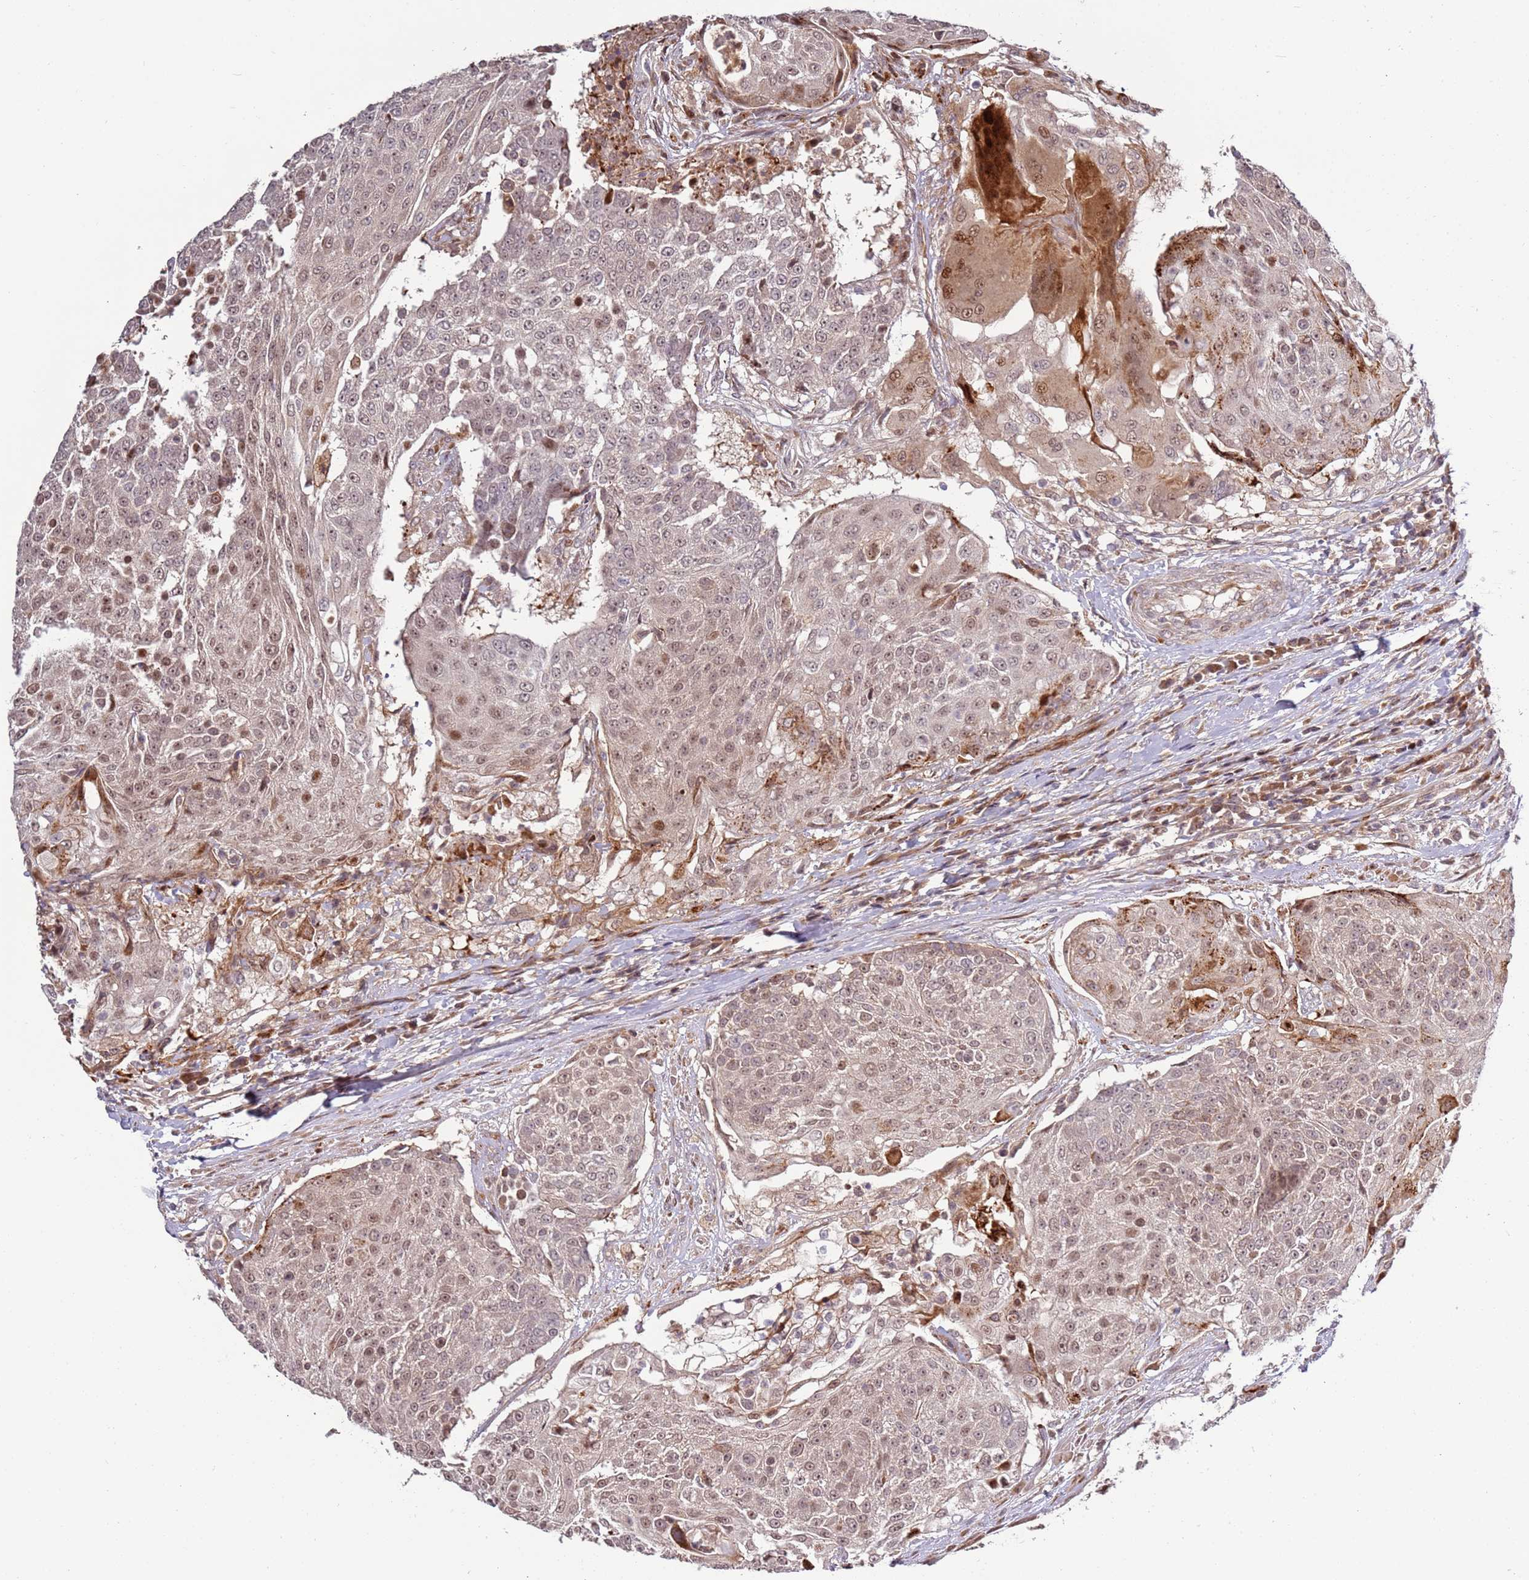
{"staining": {"intensity": "weak", "quantity": "25%-75%", "location": "nuclear"}, "tissue": "urothelial cancer", "cell_type": "Tumor cells", "image_type": "cancer", "snomed": [{"axis": "morphology", "description": "Urothelial carcinoma, High grade"}, {"axis": "topography", "description": "Urinary bladder"}], "caption": "Human high-grade urothelial carcinoma stained for a protein (brown) displays weak nuclear positive staining in approximately 25%-75% of tumor cells.", "gene": "RHBDL1", "patient": {"sex": "female", "age": 63}}